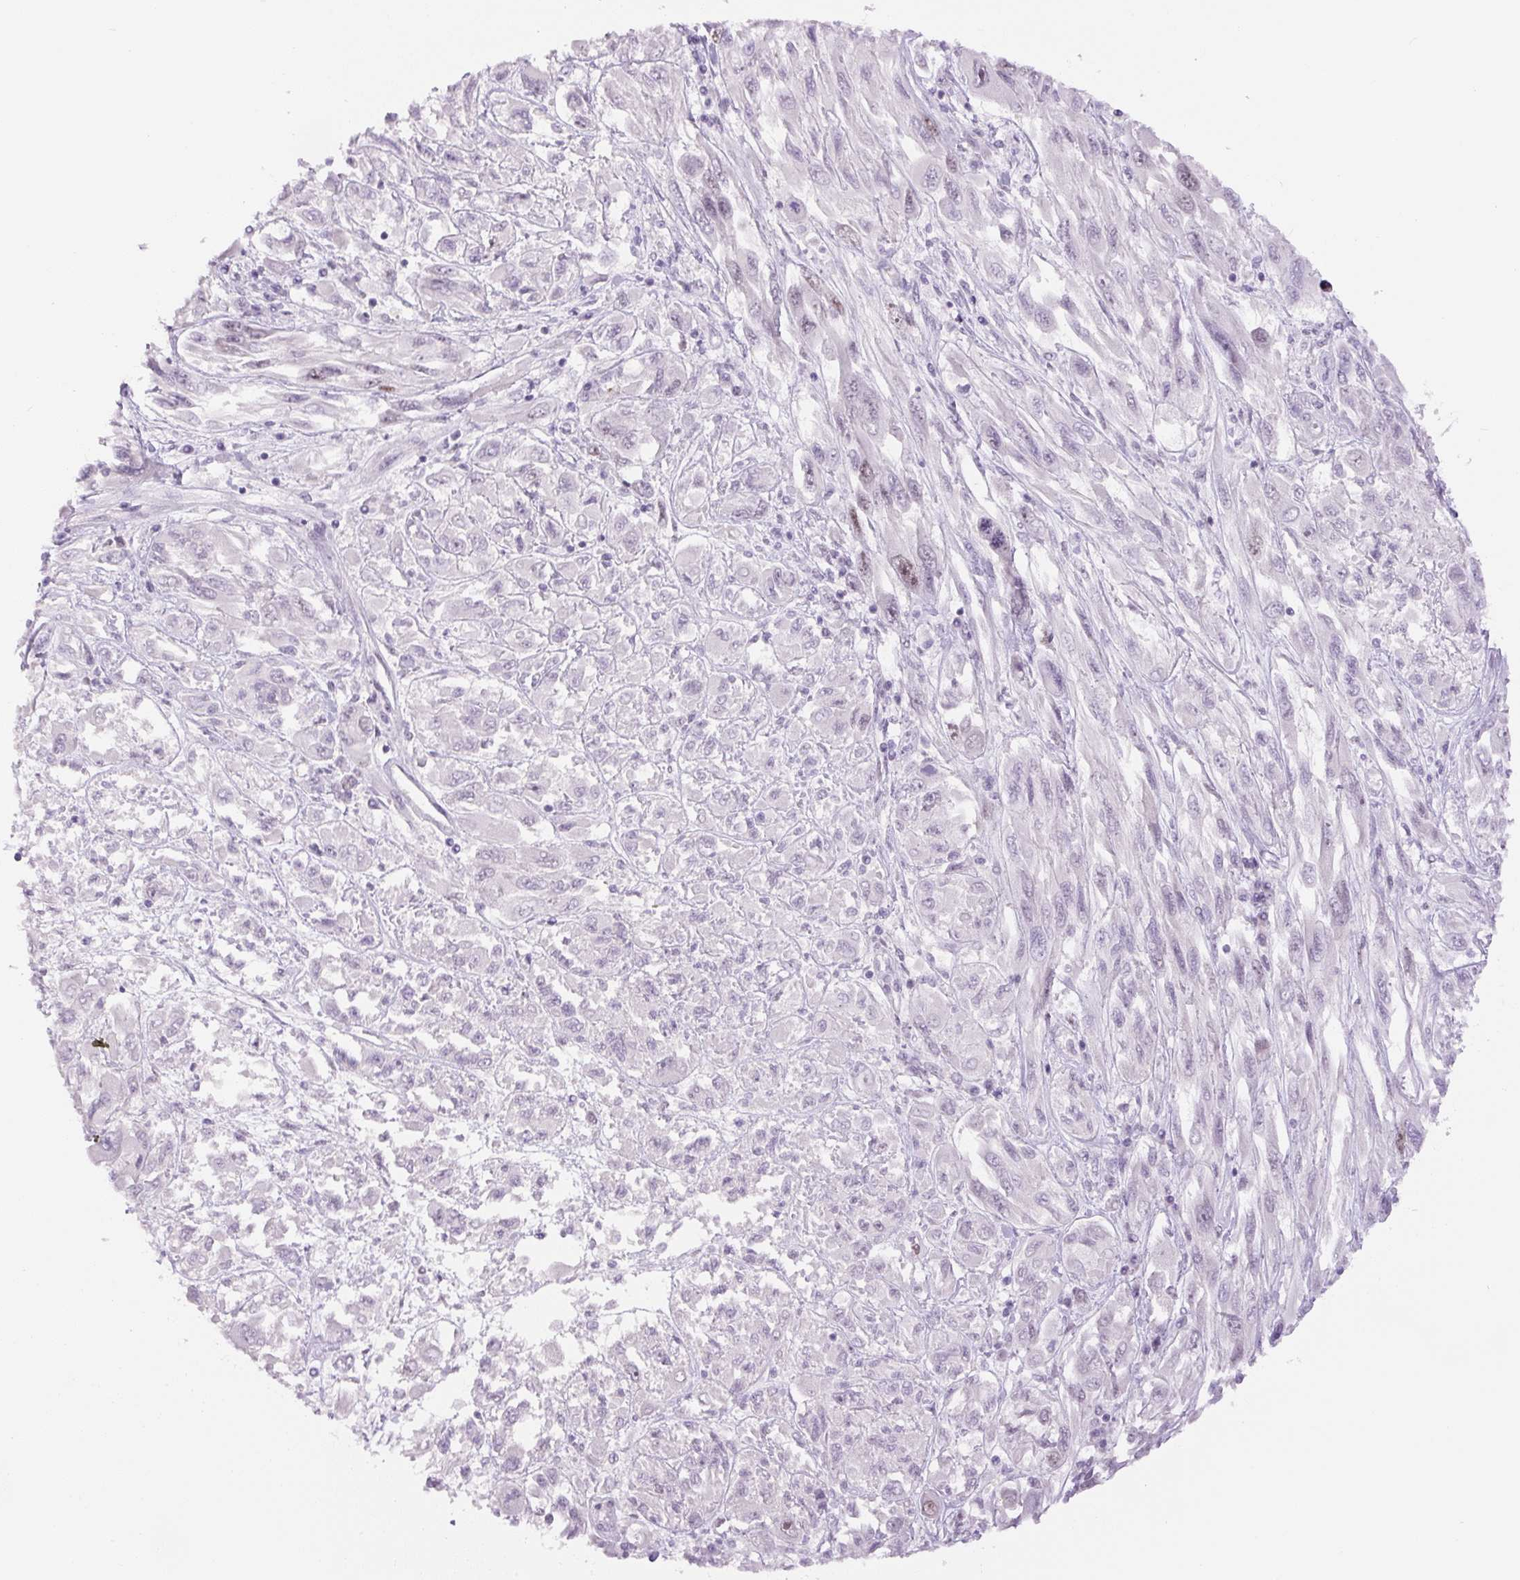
{"staining": {"intensity": "weak", "quantity": "<25%", "location": "nuclear"}, "tissue": "melanoma", "cell_type": "Tumor cells", "image_type": "cancer", "snomed": [{"axis": "morphology", "description": "Malignant melanoma, NOS"}, {"axis": "topography", "description": "Skin"}], "caption": "Protein analysis of melanoma displays no significant expression in tumor cells.", "gene": "SIX1", "patient": {"sex": "female", "age": 91}}